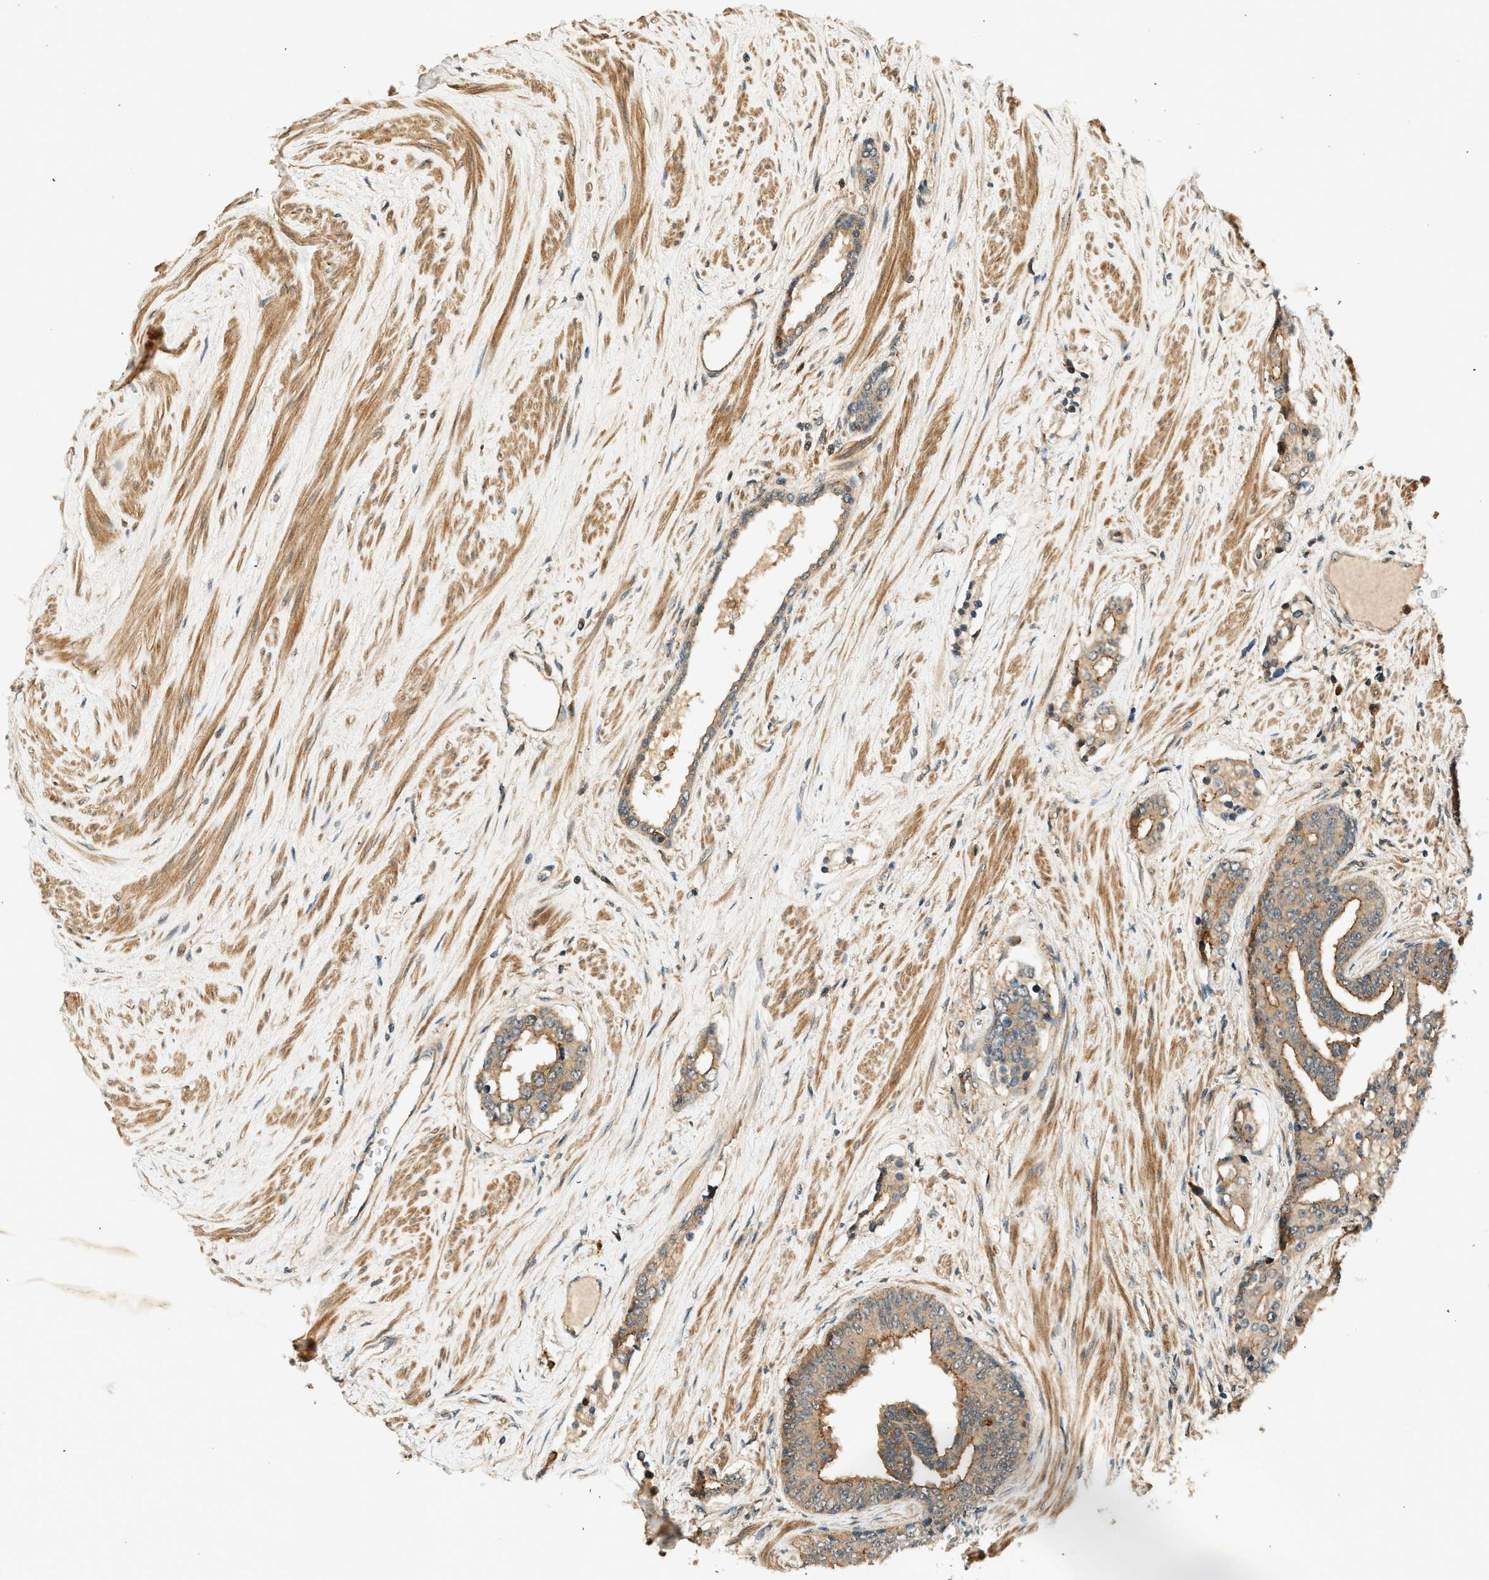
{"staining": {"intensity": "moderate", "quantity": "25%-75%", "location": "cytoplasmic/membranous"}, "tissue": "prostate cancer", "cell_type": "Tumor cells", "image_type": "cancer", "snomed": [{"axis": "morphology", "description": "Adenocarcinoma, High grade"}, {"axis": "topography", "description": "Prostate"}], "caption": "This is an image of immunohistochemistry (IHC) staining of prostate cancer (adenocarcinoma (high-grade)), which shows moderate expression in the cytoplasmic/membranous of tumor cells.", "gene": "ARHGEF11", "patient": {"sex": "male", "age": 71}}